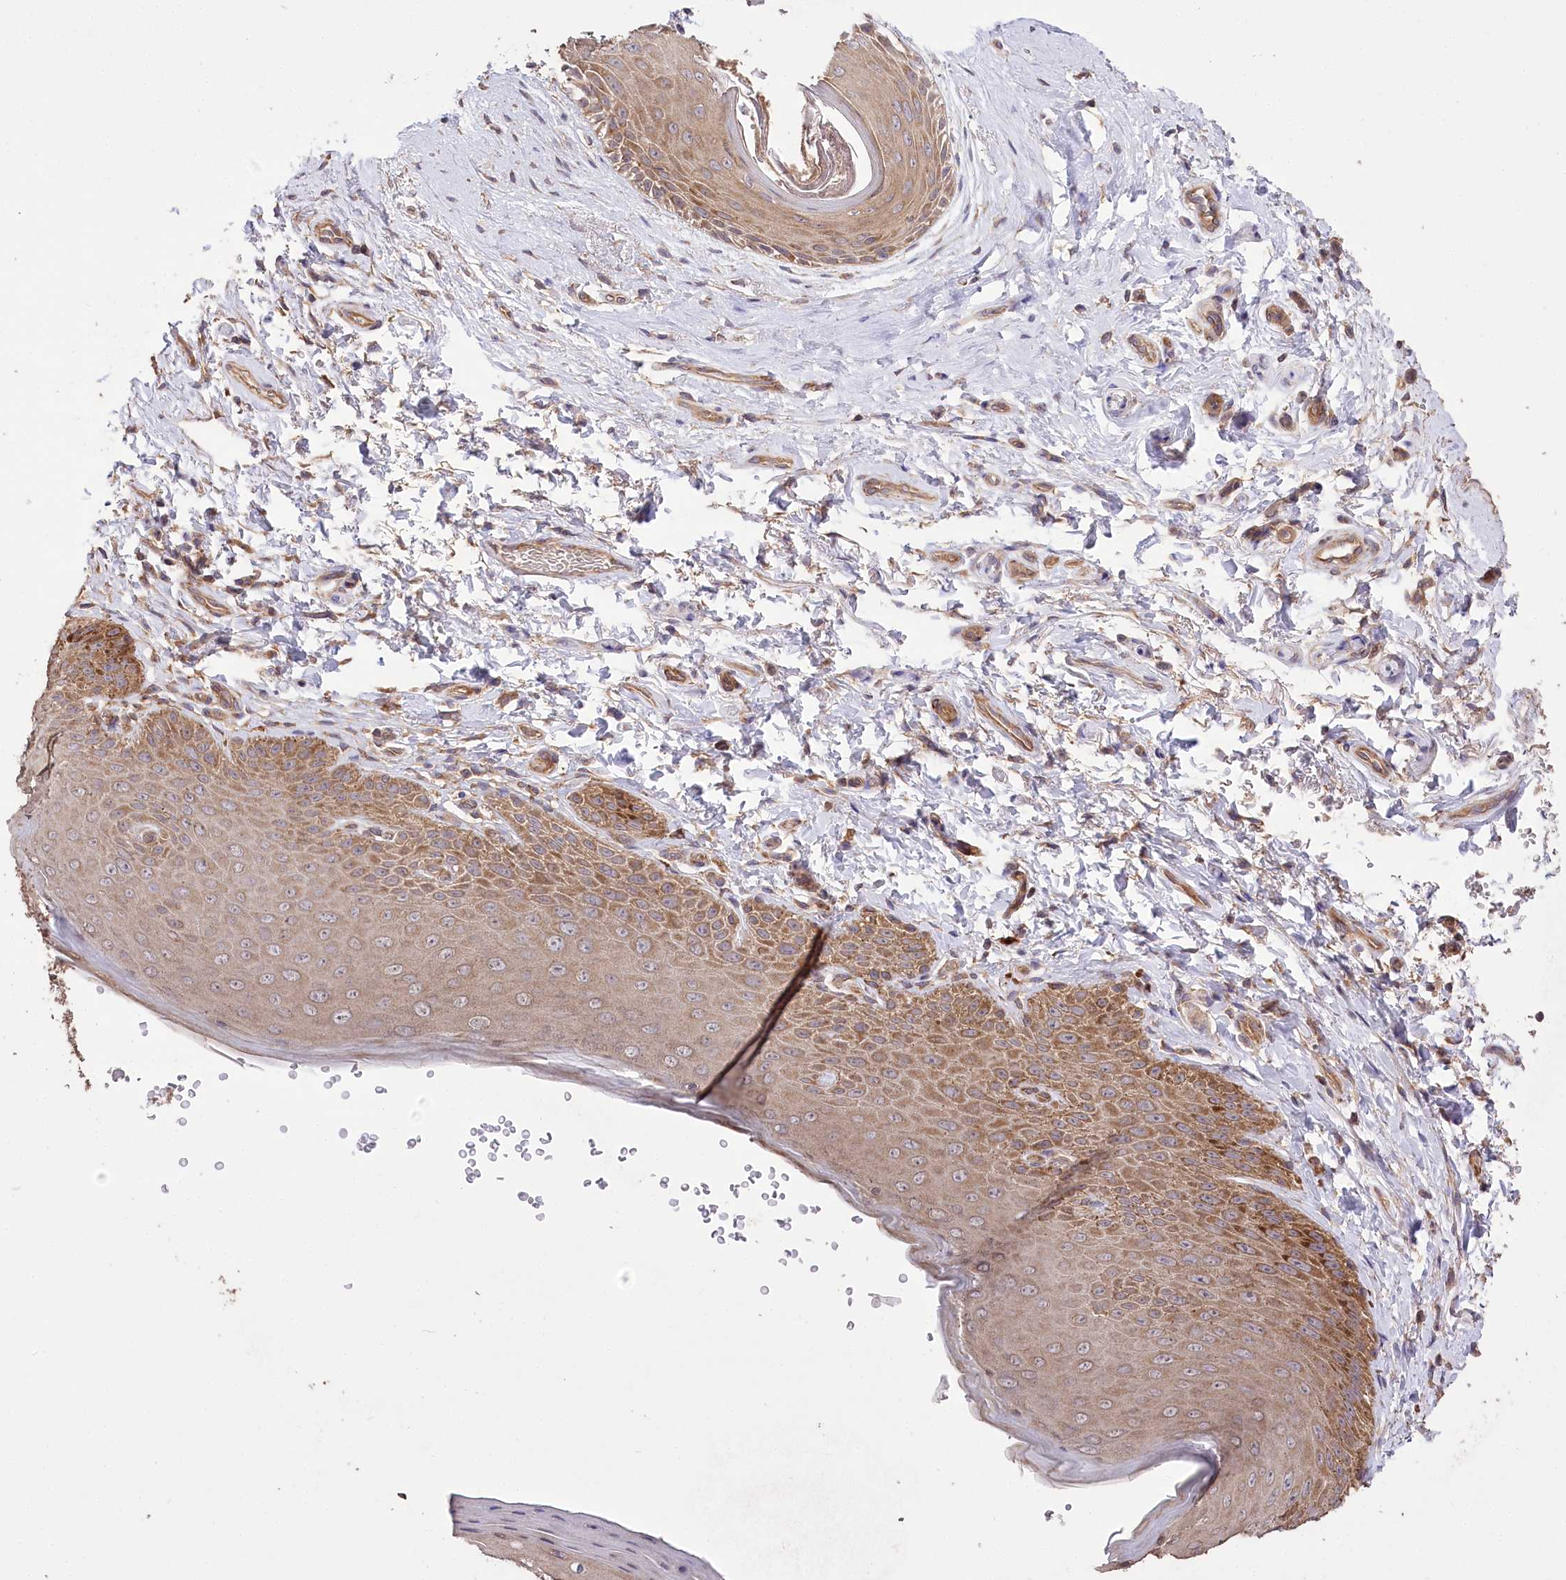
{"staining": {"intensity": "moderate", "quantity": ">75%", "location": "cytoplasmic/membranous"}, "tissue": "skin", "cell_type": "Epidermal cells", "image_type": "normal", "snomed": [{"axis": "morphology", "description": "Normal tissue, NOS"}, {"axis": "topography", "description": "Anal"}], "caption": "Benign skin displays moderate cytoplasmic/membranous staining in approximately >75% of epidermal cells (brown staining indicates protein expression, while blue staining denotes nuclei)..", "gene": "PRSS53", "patient": {"sex": "male", "age": 44}}